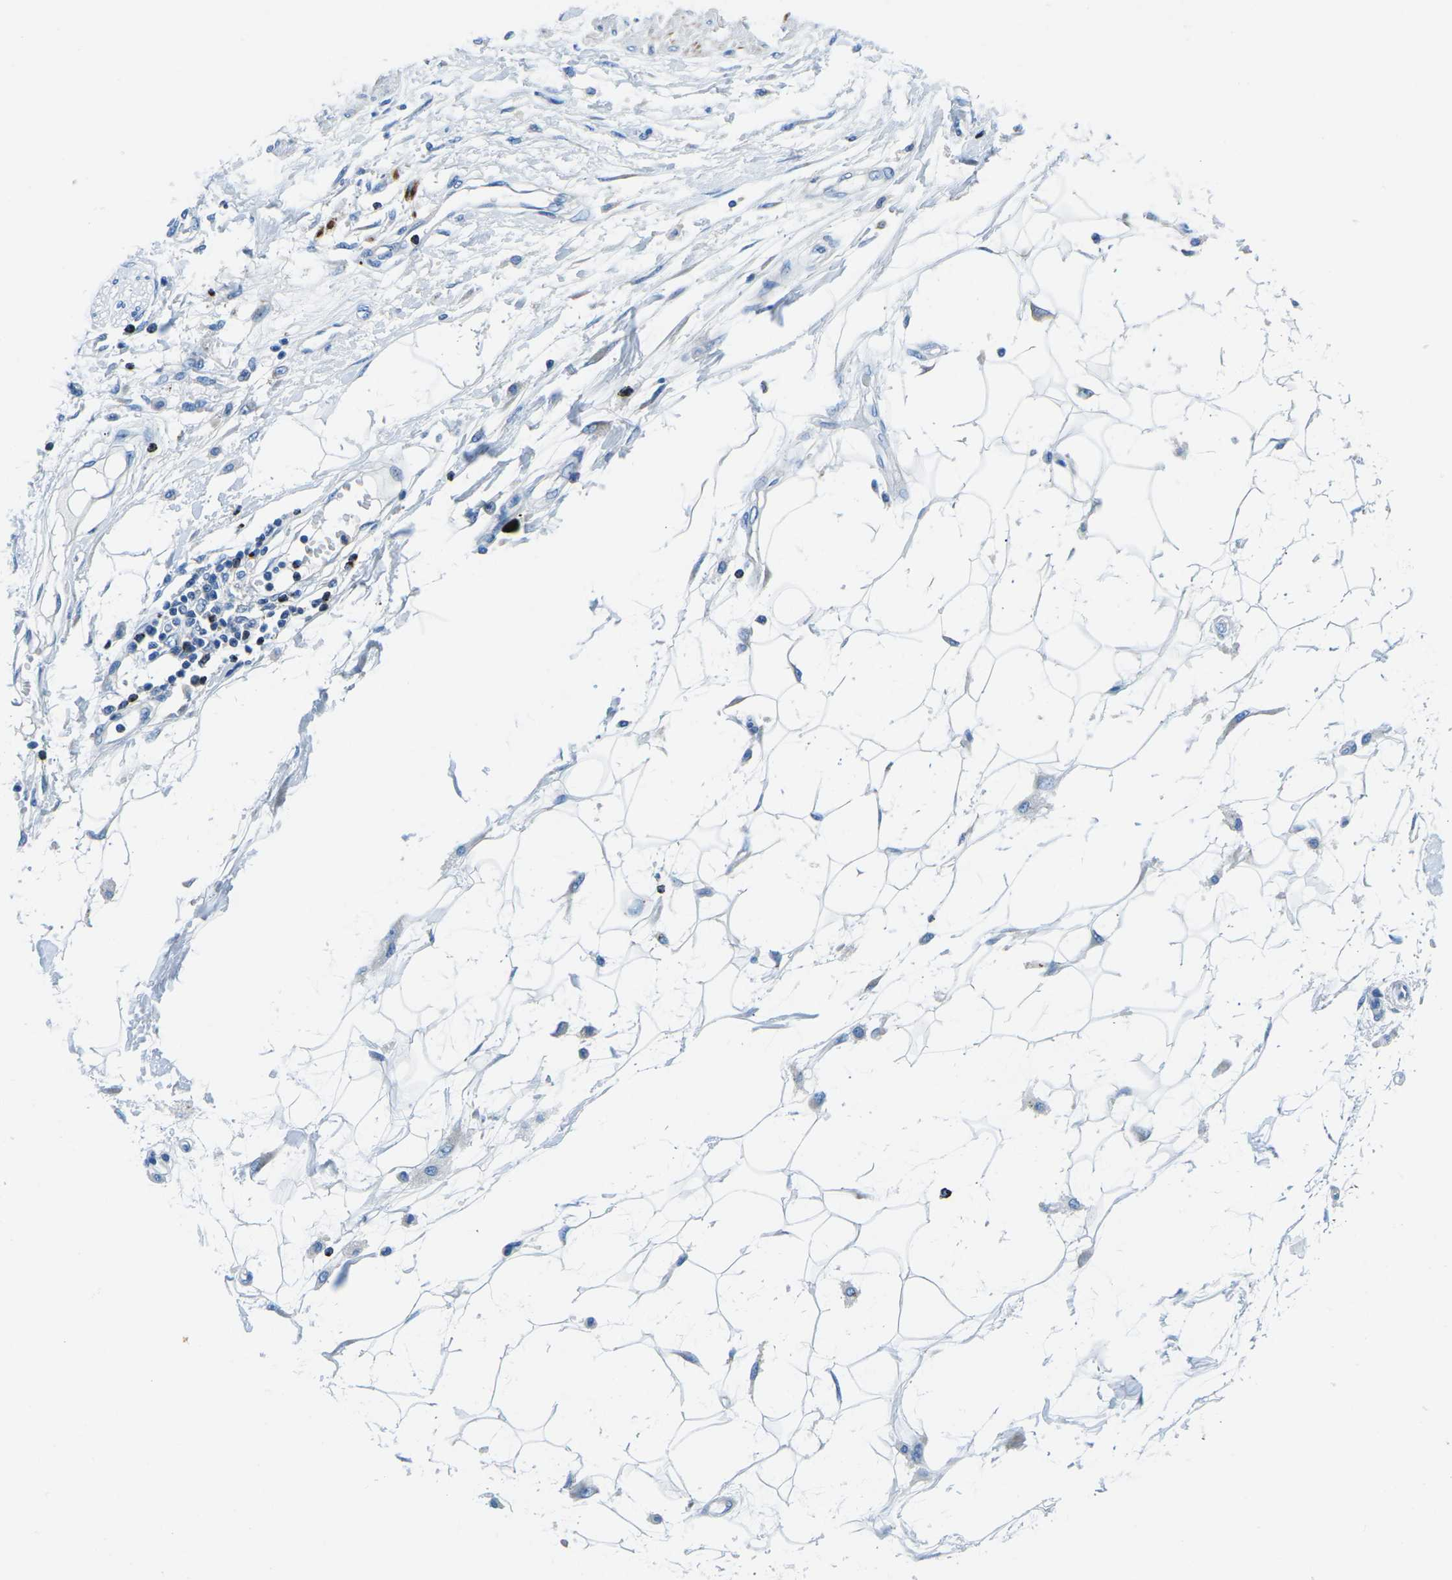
{"staining": {"intensity": "negative", "quantity": "none", "location": "none"}, "tissue": "adipose tissue", "cell_type": "Adipocytes", "image_type": "normal", "snomed": [{"axis": "morphology", "description": "Normal tissue, NOS"}, {"axis": "morphology", "description": "Squamous cell carcinoma, NOS"}, {"axis": "topography", "description": "Skin"}, {"axis": "topography", "description": "Peripheral nerve tissue"}], "caption": "Micrograph shows no significant protein staining in adipocytes of normal adipose tissue.", "gene": "MC4R", "patient": {"sex": "male", "age": 83}}